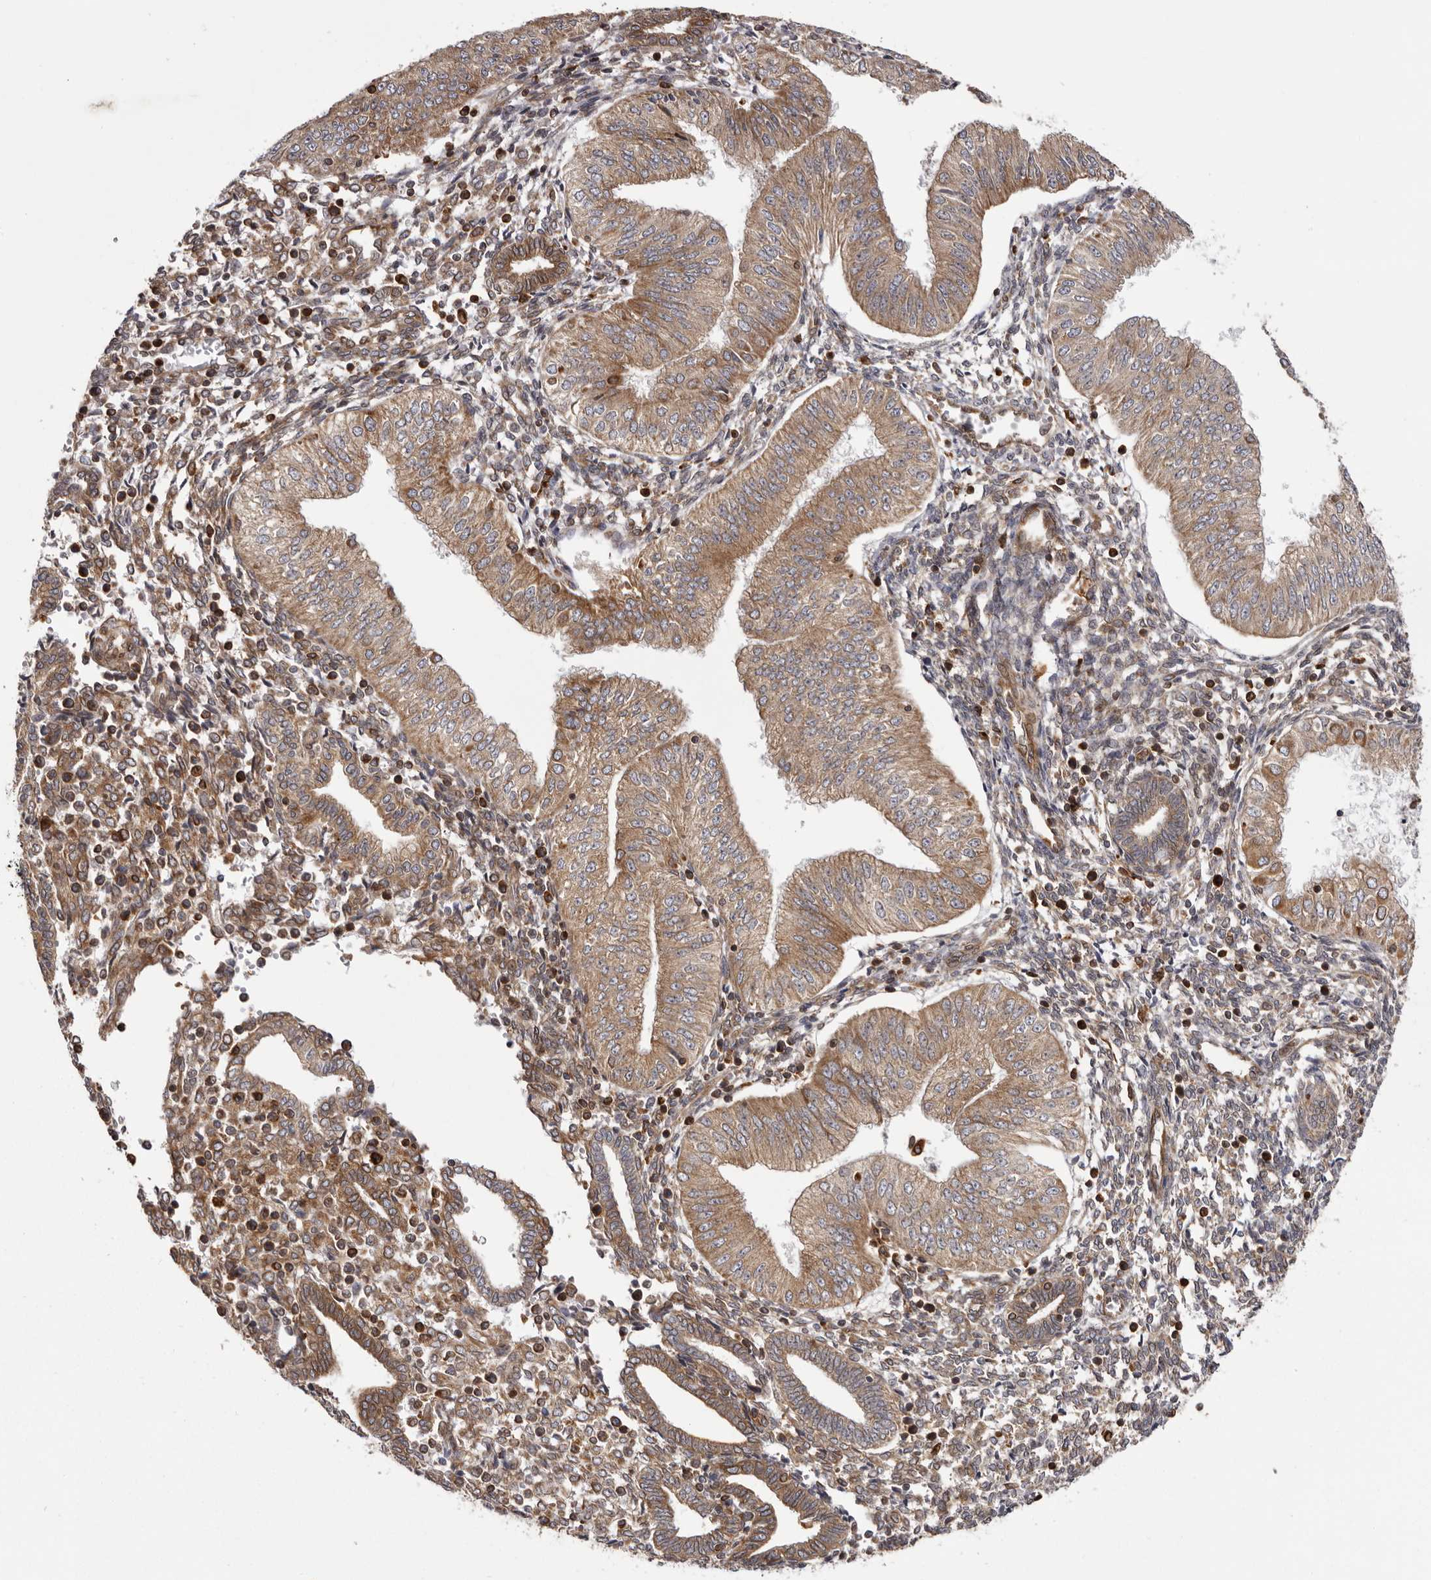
{"staining": {"intensity": "moderate", "quantity": ">75%", "location": "cytoplasmic/membranous"}, "tissue": "endometrial cancer", "cell_type": "Tumor cells", "image_type": "cancer", "snomed": [{"axis": "morphology", "description": "Normal tissue, NOS"}, {"axis": "morphology", "description": "Adenocarcinoma, NOS"}, {"axis": "topography", "description": "Endometrium"}], "caption": "An image of human endometrial adenocarcinoma stained for a protein reveals moderate cytoplasmic/membranous brown staining in tumor cells. (DAB = brown stain, brightfield microscopy at high magnification).", "gene": "C4orf3", "patient": {"sex": "female", "age": 53}}